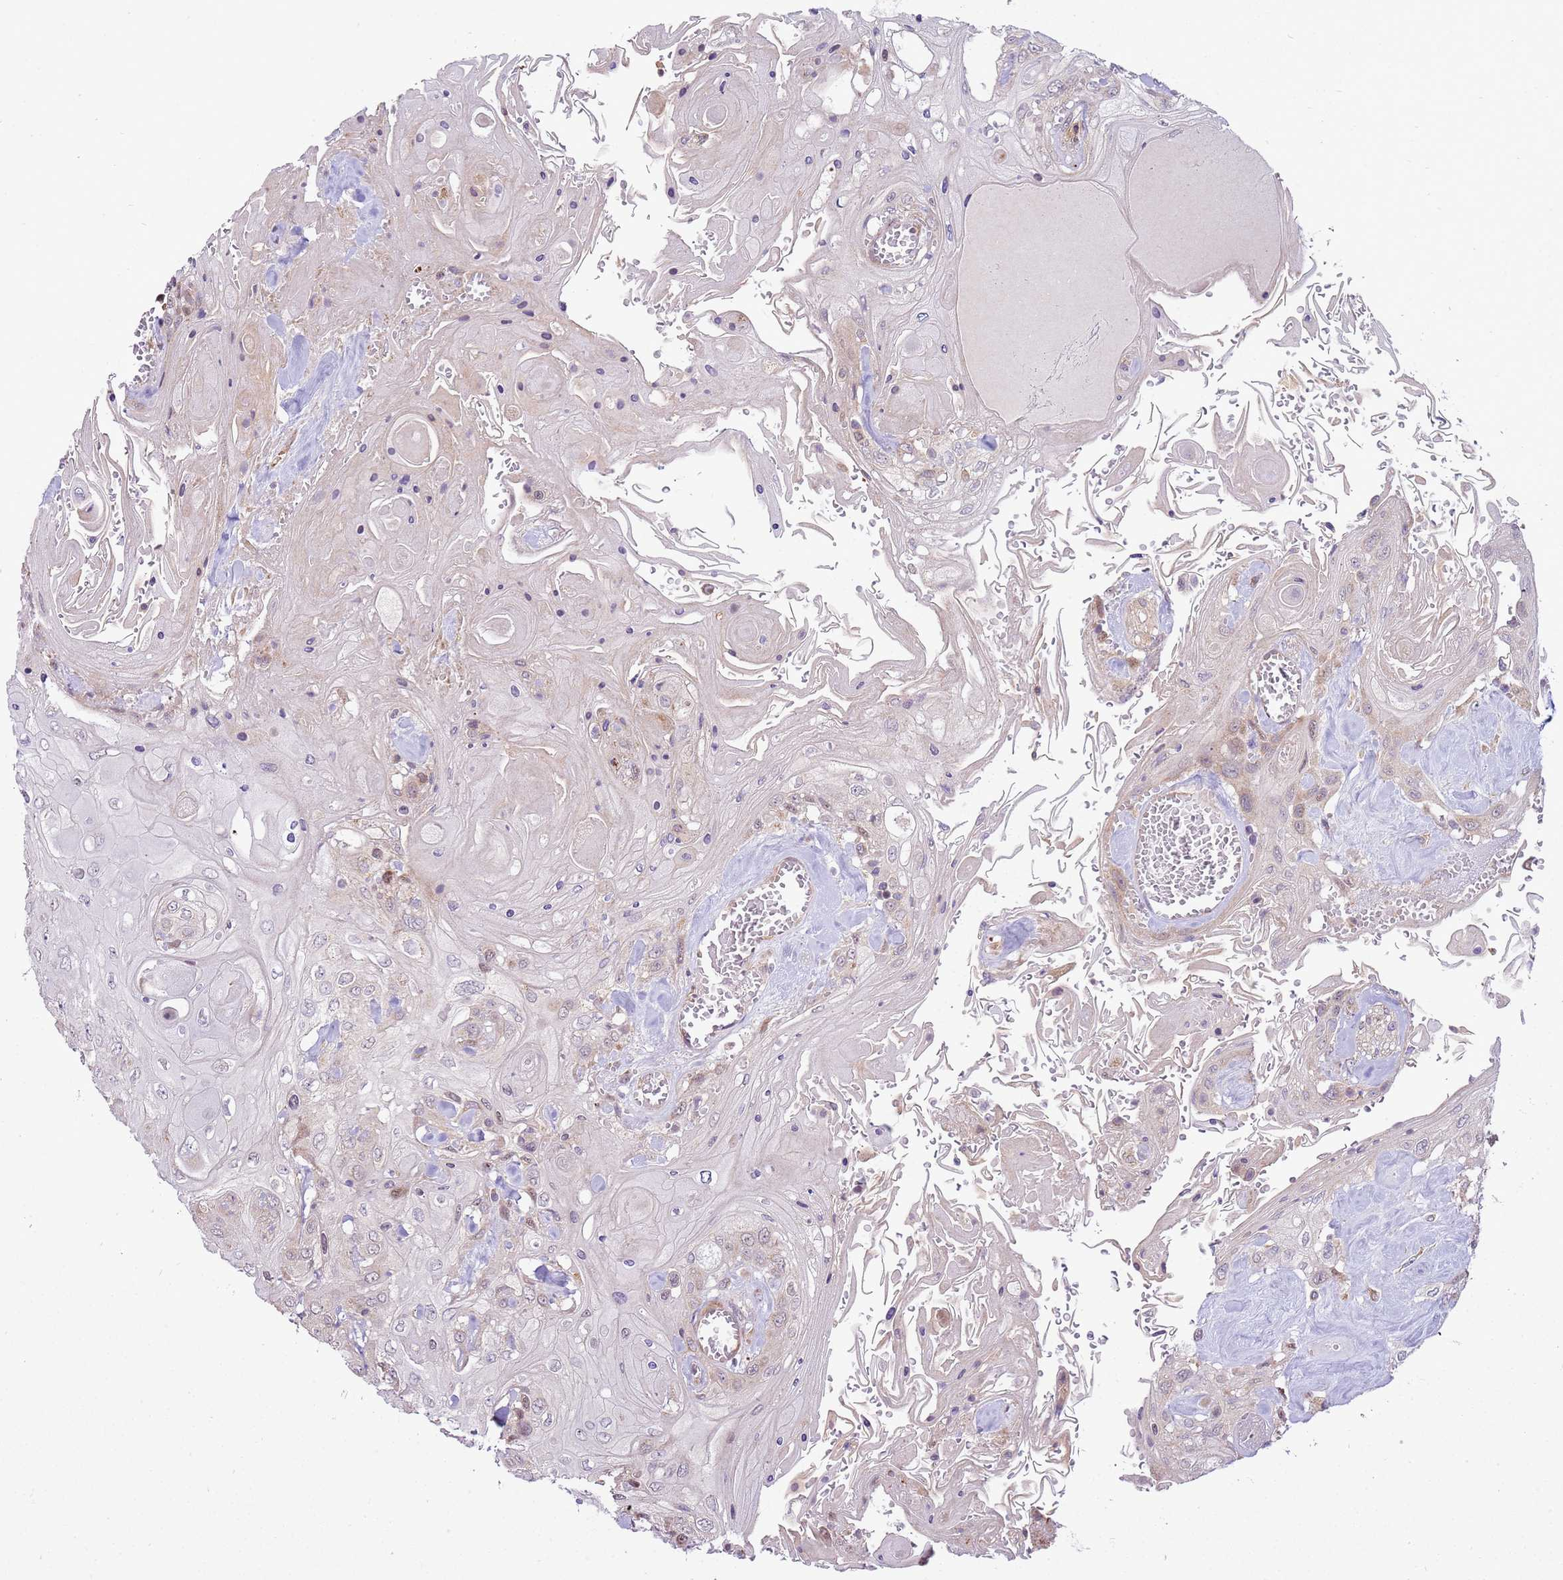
{"staining": {"intensity": "negative", "quantity": "none", "location": "none"}, "tissue": "head and neck cancer", "cell_type": "Tumor cells", "image_type": "cancer", "snomed": [{"axis": "morphology", "description": "Squamous cell carcinoma, NOS"}, {"axis": "topography", "description": "Head-Neck"}], "caption": "Tumor cells show no significant staining in head and neck cancer (squamous cell carcinoma). The staining was performed using DAB (3,3'-diaminobenzidine) to visualize the protein expression in brown, while the nuclei were stained in blue with hematoxylin (Magnification: 20x).", "gene": "SCARA3", "patient": {"sex": "female", "age": 43}}